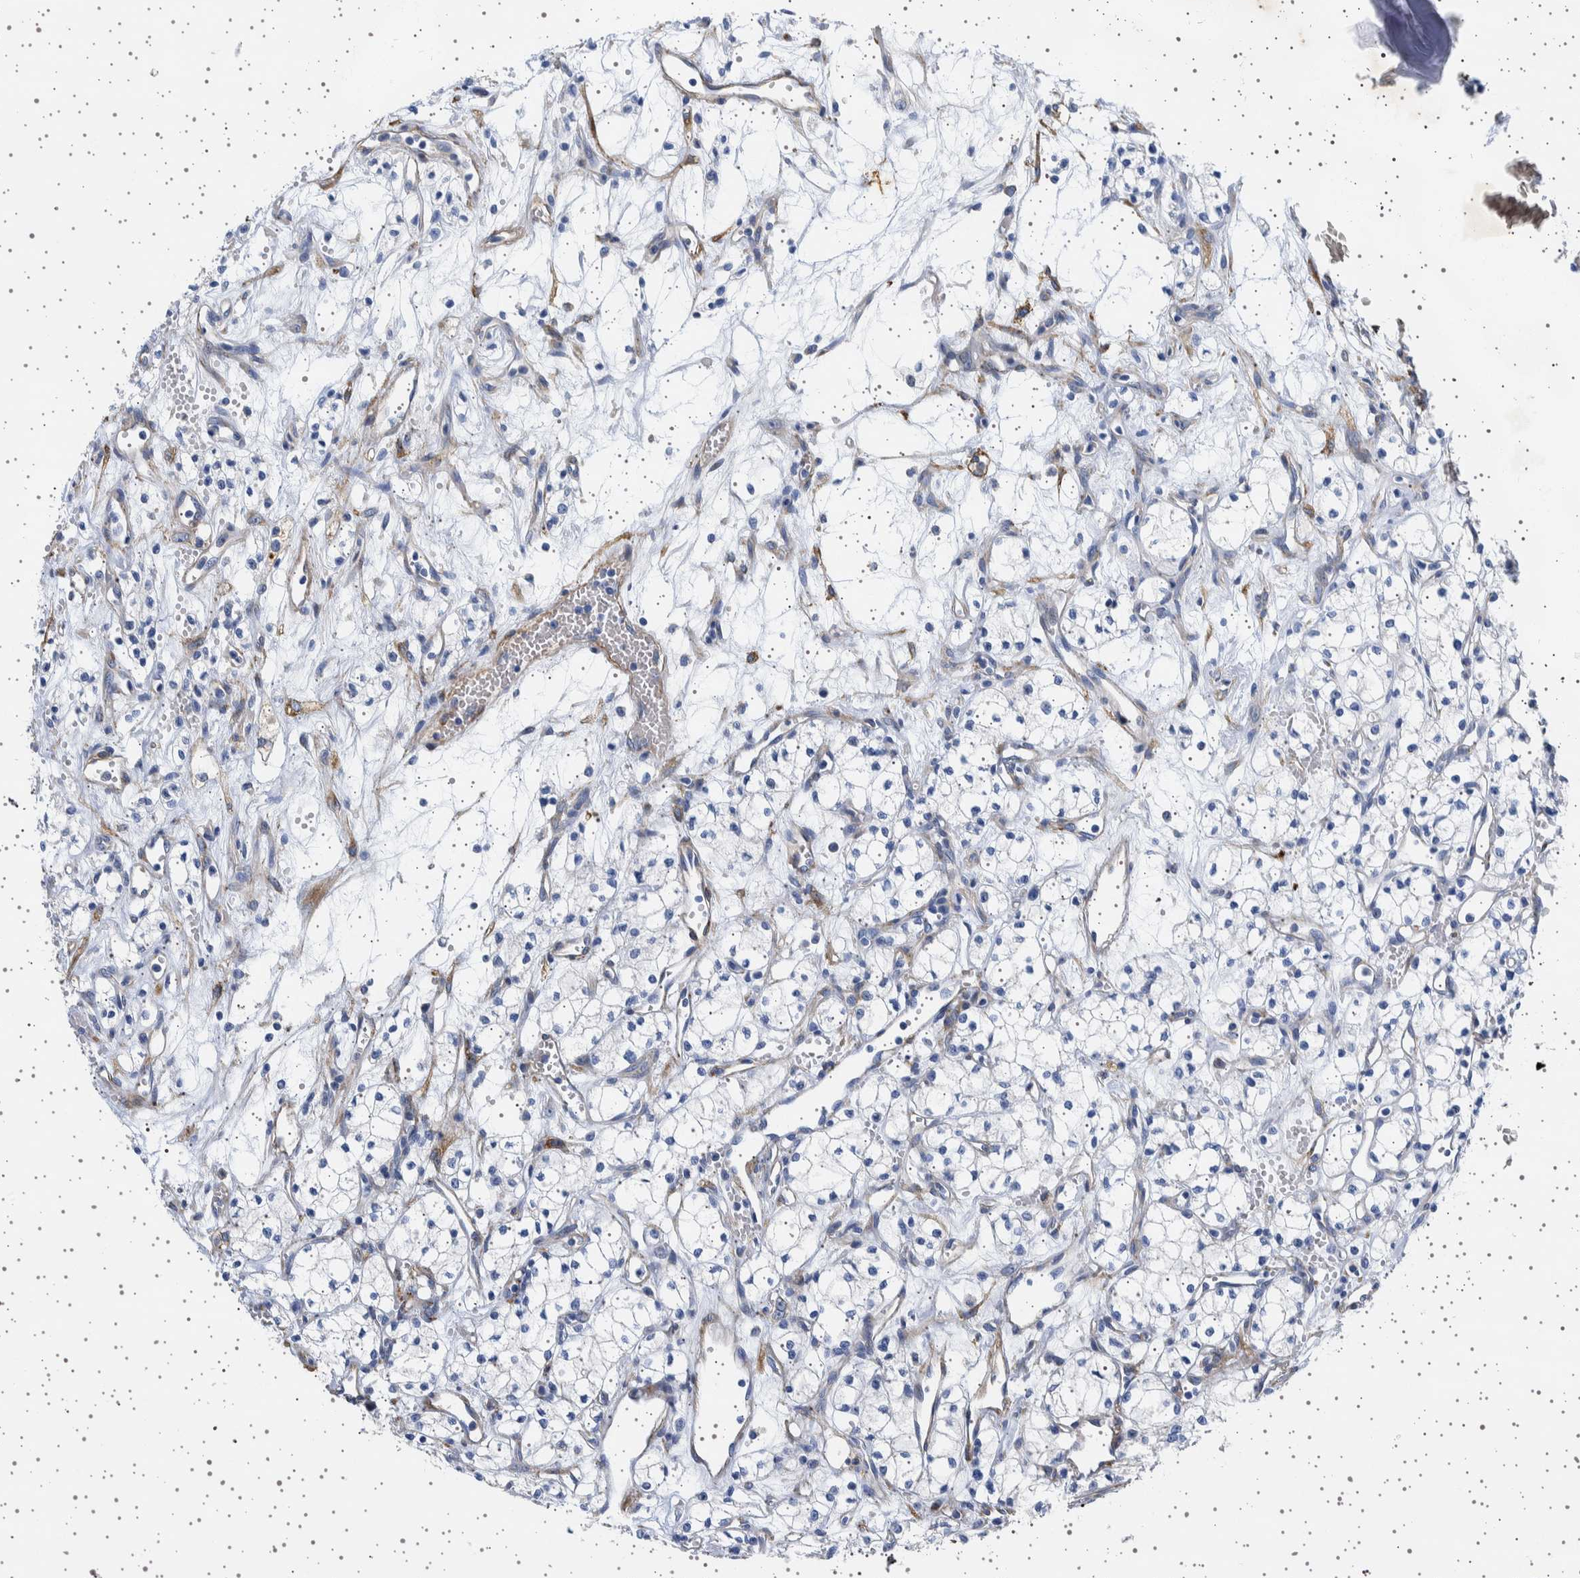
{"staining": {"intensity": "negative", "quantity": "none", "location": "none"}, "tissue": "renal cancer", "cell_type": "Tumor cells", "image_type": "cancer", "snomed": [{"axis": "morphology", "description": "Adenocarcinoma, NOS"}, {"axis": "topography", "description": "Kidney"}], "caption": "A micrograph of renal adenocarcinoma stained for a protein reveals no brown staining in tumor cells. Nuclei are stained in blue.", "gene": "SEPTIN4", "patient": {"sex": "male", "age": 59}}